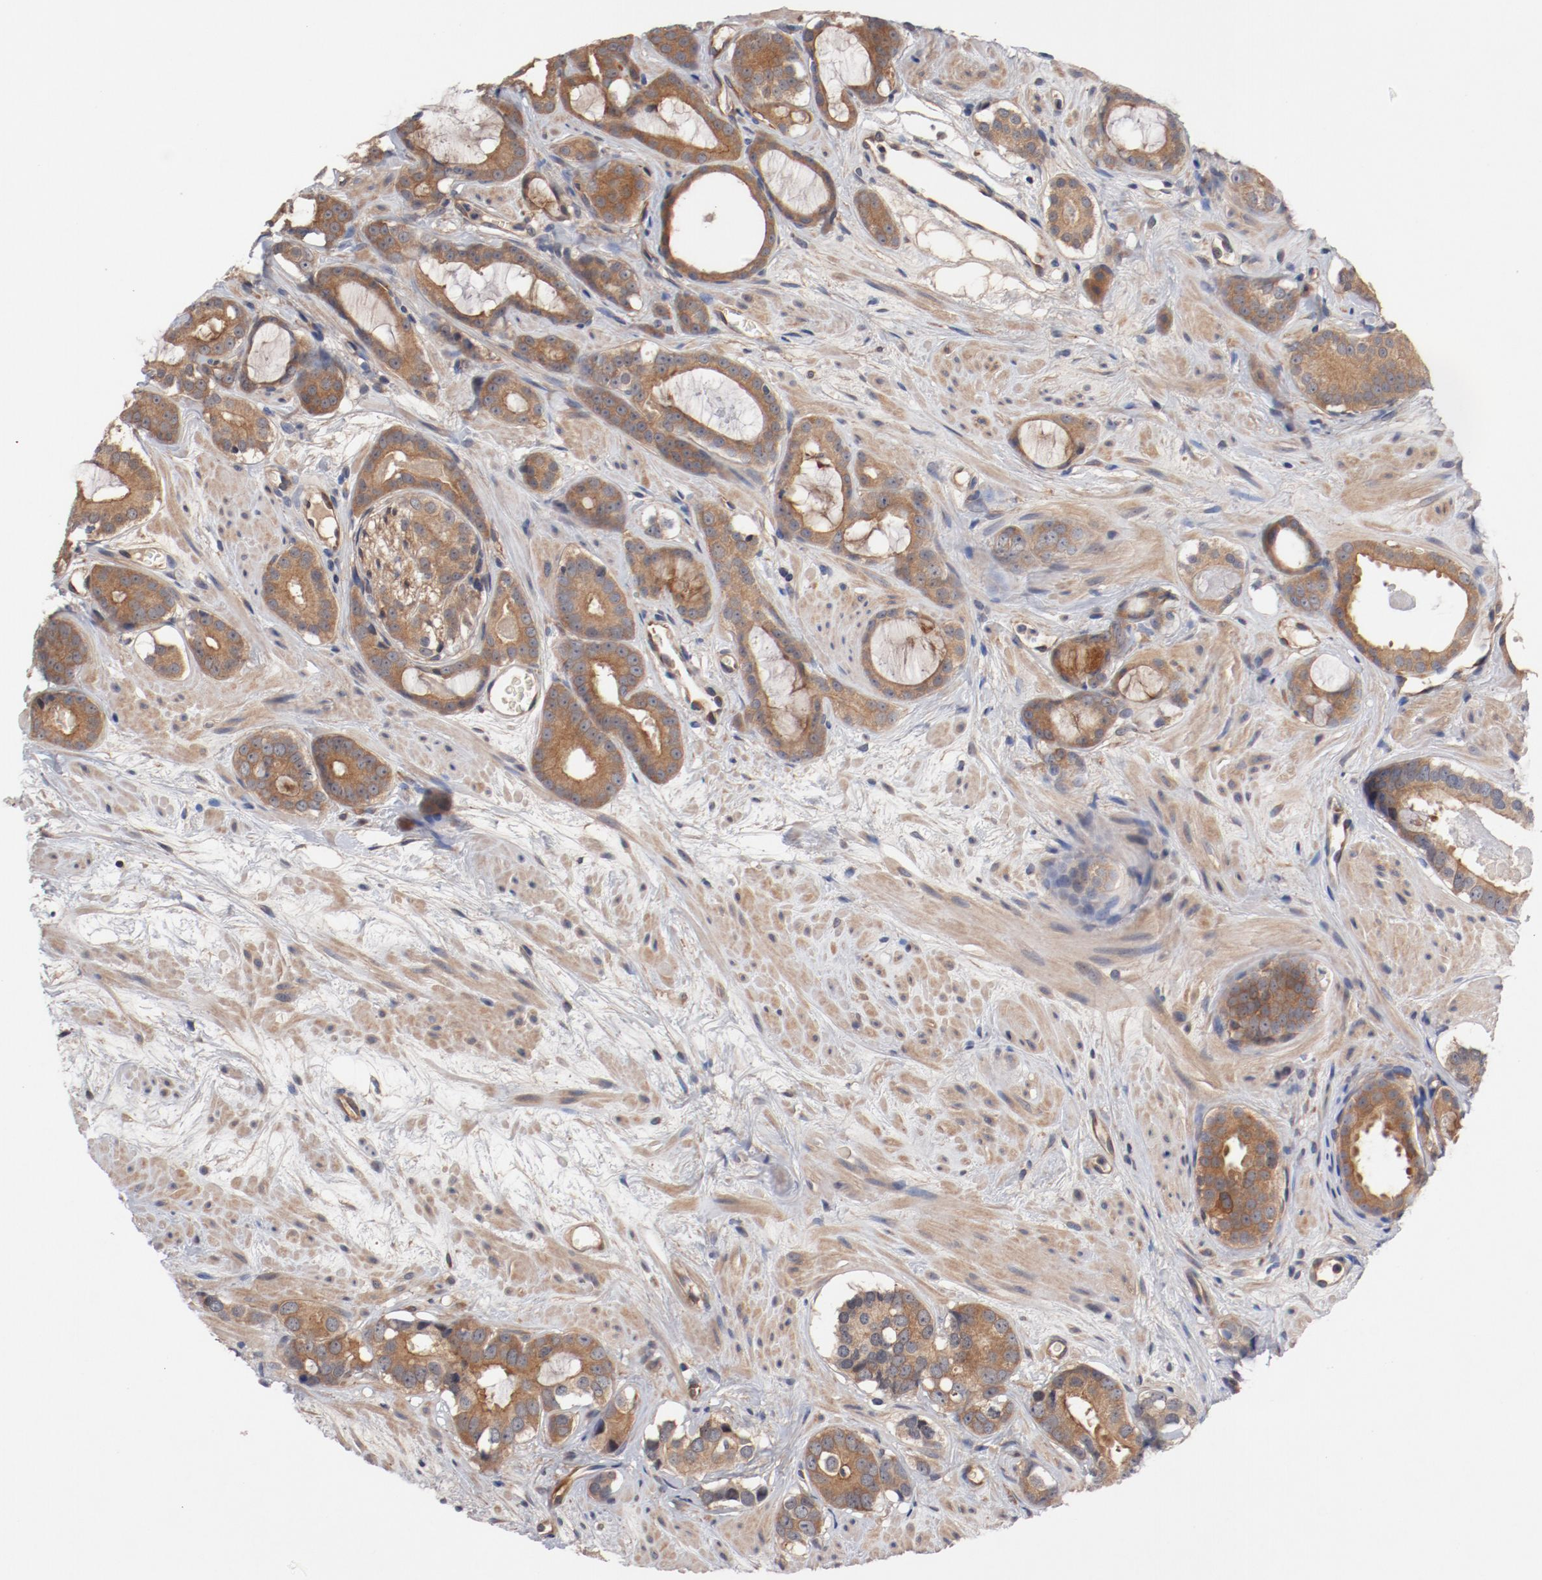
{"staining": {"intensity": "weak", "quantity": ">75%", "location": "cytoplasmic/membranous"}, "tissue": "prostate cancer", "cell_type": "Tumor cells", "image_type": "cancer", "snomed": [{"axis": "morphology", "description": "Adenocarcinoma, Low grade"}, {"axis": "topography", "description": "Prostate"}], "caption": "Immunohistochemistry image of neoplastic tissue: prostate low-grade adenocarcinoma stained using immunohistochemistry (IHC) demonstrates low levels of weak protein expression localized specifically in the cytoplasmic/membranous of tumor cells, appearing as a cytoplasmic/membranous brown color.", "gene": "PITPNM2", "patient": {"sex": "male", "age": 57}}